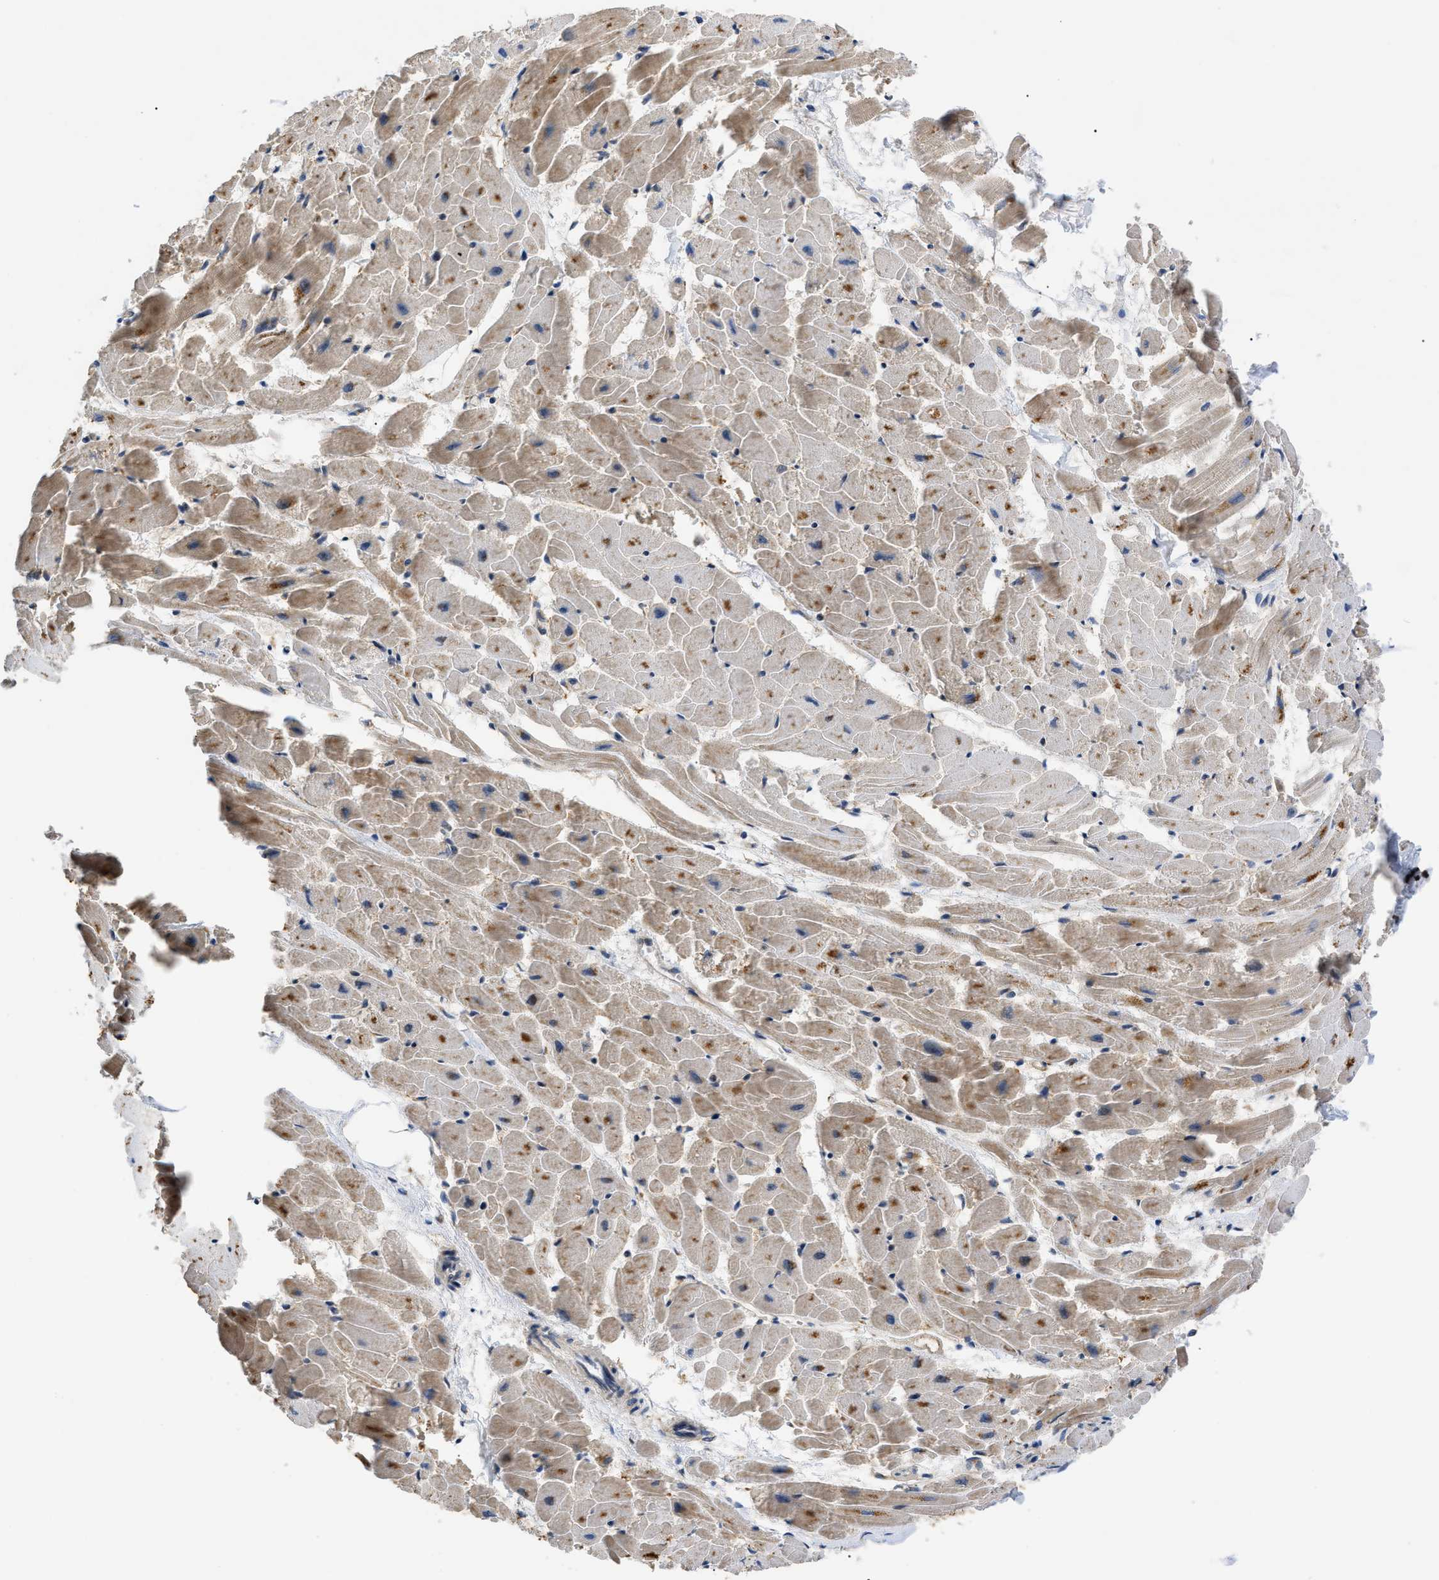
{"staining": {"intensity": "moderate", "quantity": ">75%", "location": "cytoplasmic/membranous"}, "tissue": "heart muscle", "cell_type": "Cardiomyocytes", "image_type": "normal", "snomed": [{"axis": "morphology", "description": "Normal tissue, NOS"}, {"axis": "topography", "description": "Heart"}], "caption": "Cardiomyocytes reveal moderate cytoplasmic/membranous positivity in approximately >75% of cells in normal heart muscle.", "gene": "ZBTB11", "patient": {"sex": "female", "age": 19}}